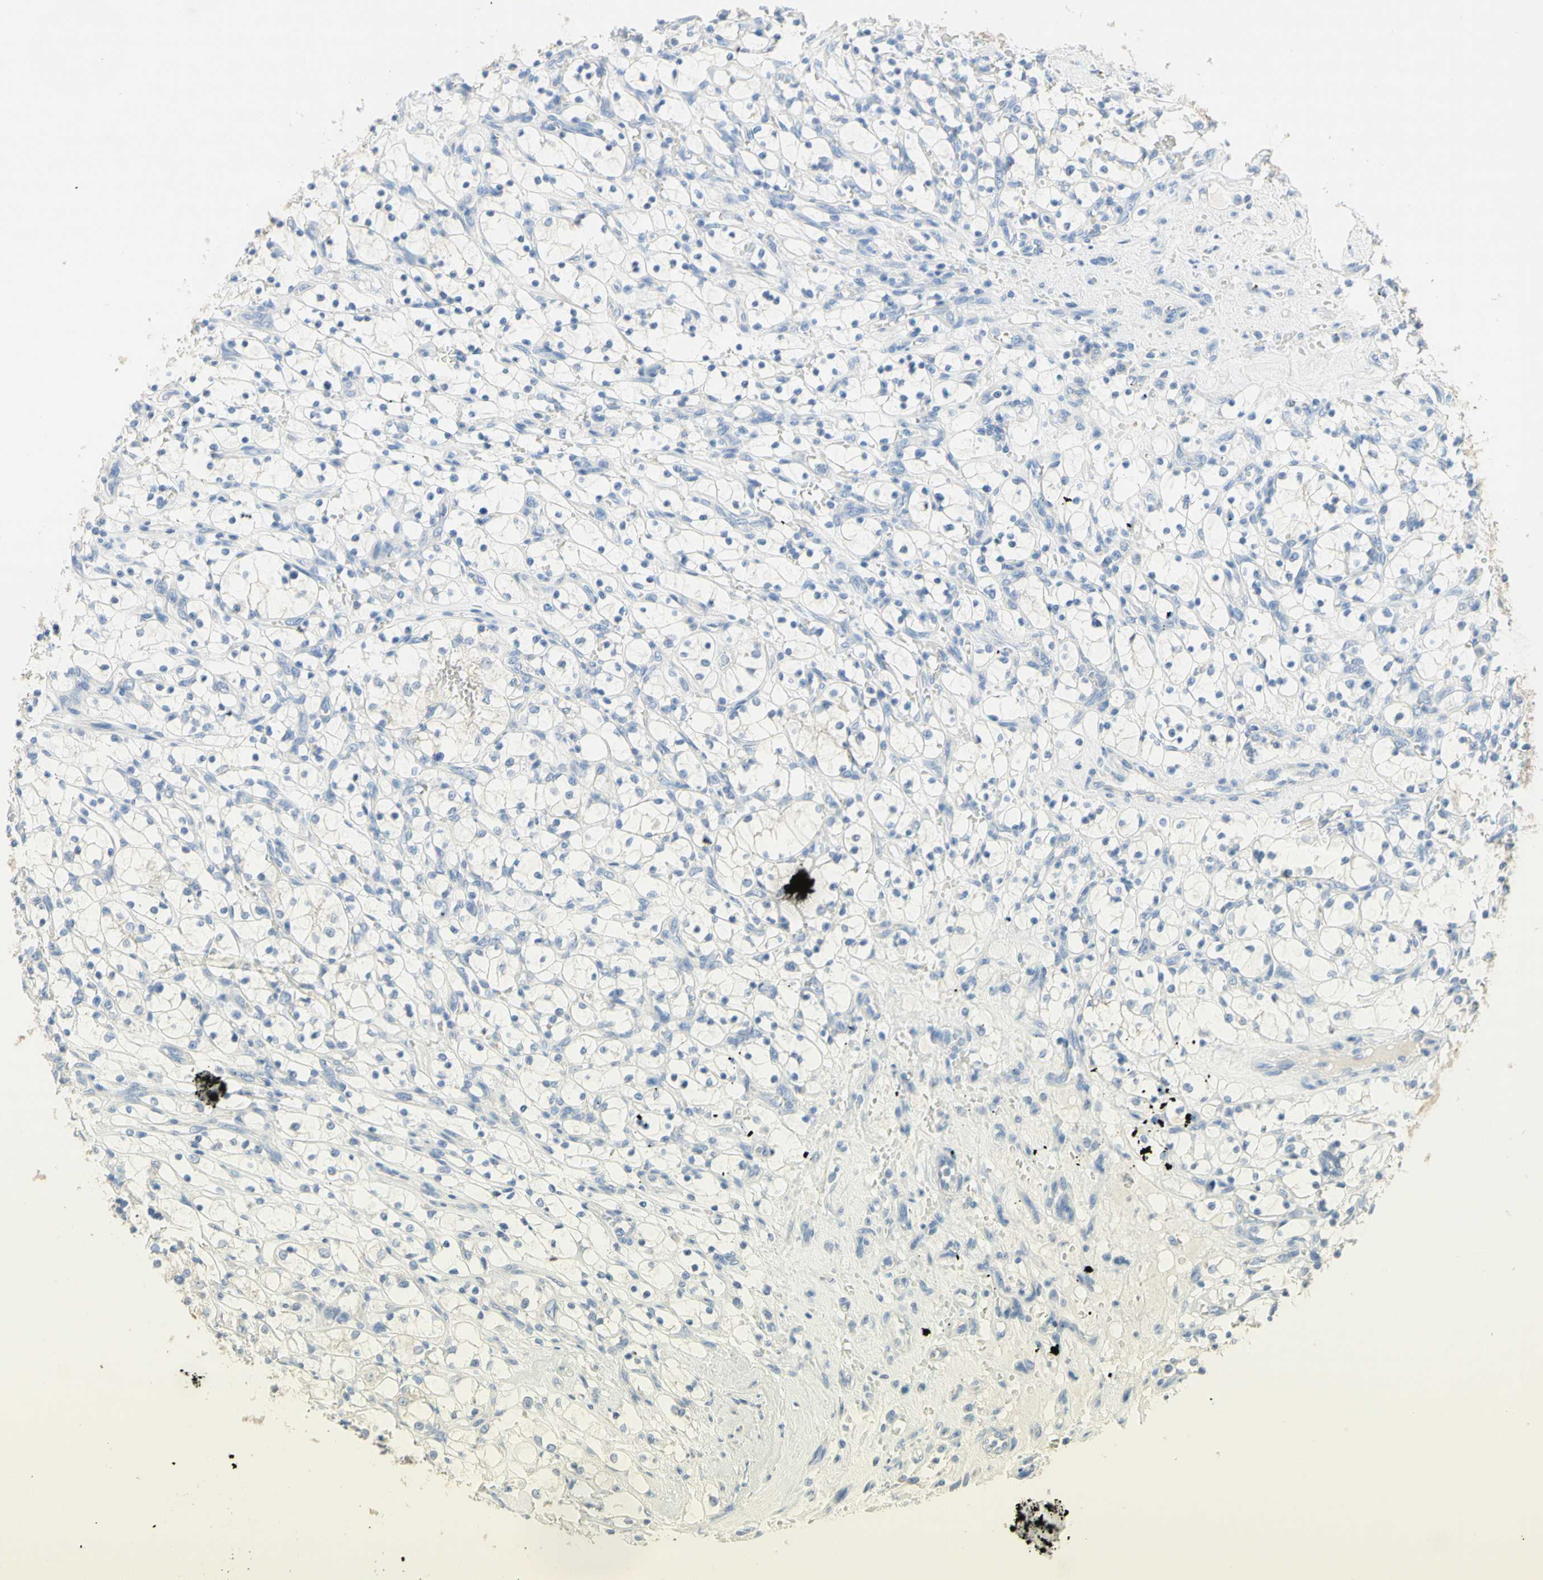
{"staining": {"intensity": "negative", "quantity": "none", "location": "none"}, "tissue": "renal cancer", "cell_type": "Tumor cells", "image_type": "cancer", "snomed": [{"axis": "morphology", "description": "Adenocarcinoma, NOS"}, {"axis": "topography", "description": "Kidney"}], "caption": "Photomicrograph shows no protein expression in tumor cells of renal cancer tissue.", "gene": "NECTIN4", "patient": {"sex": "female", "age": 69}}